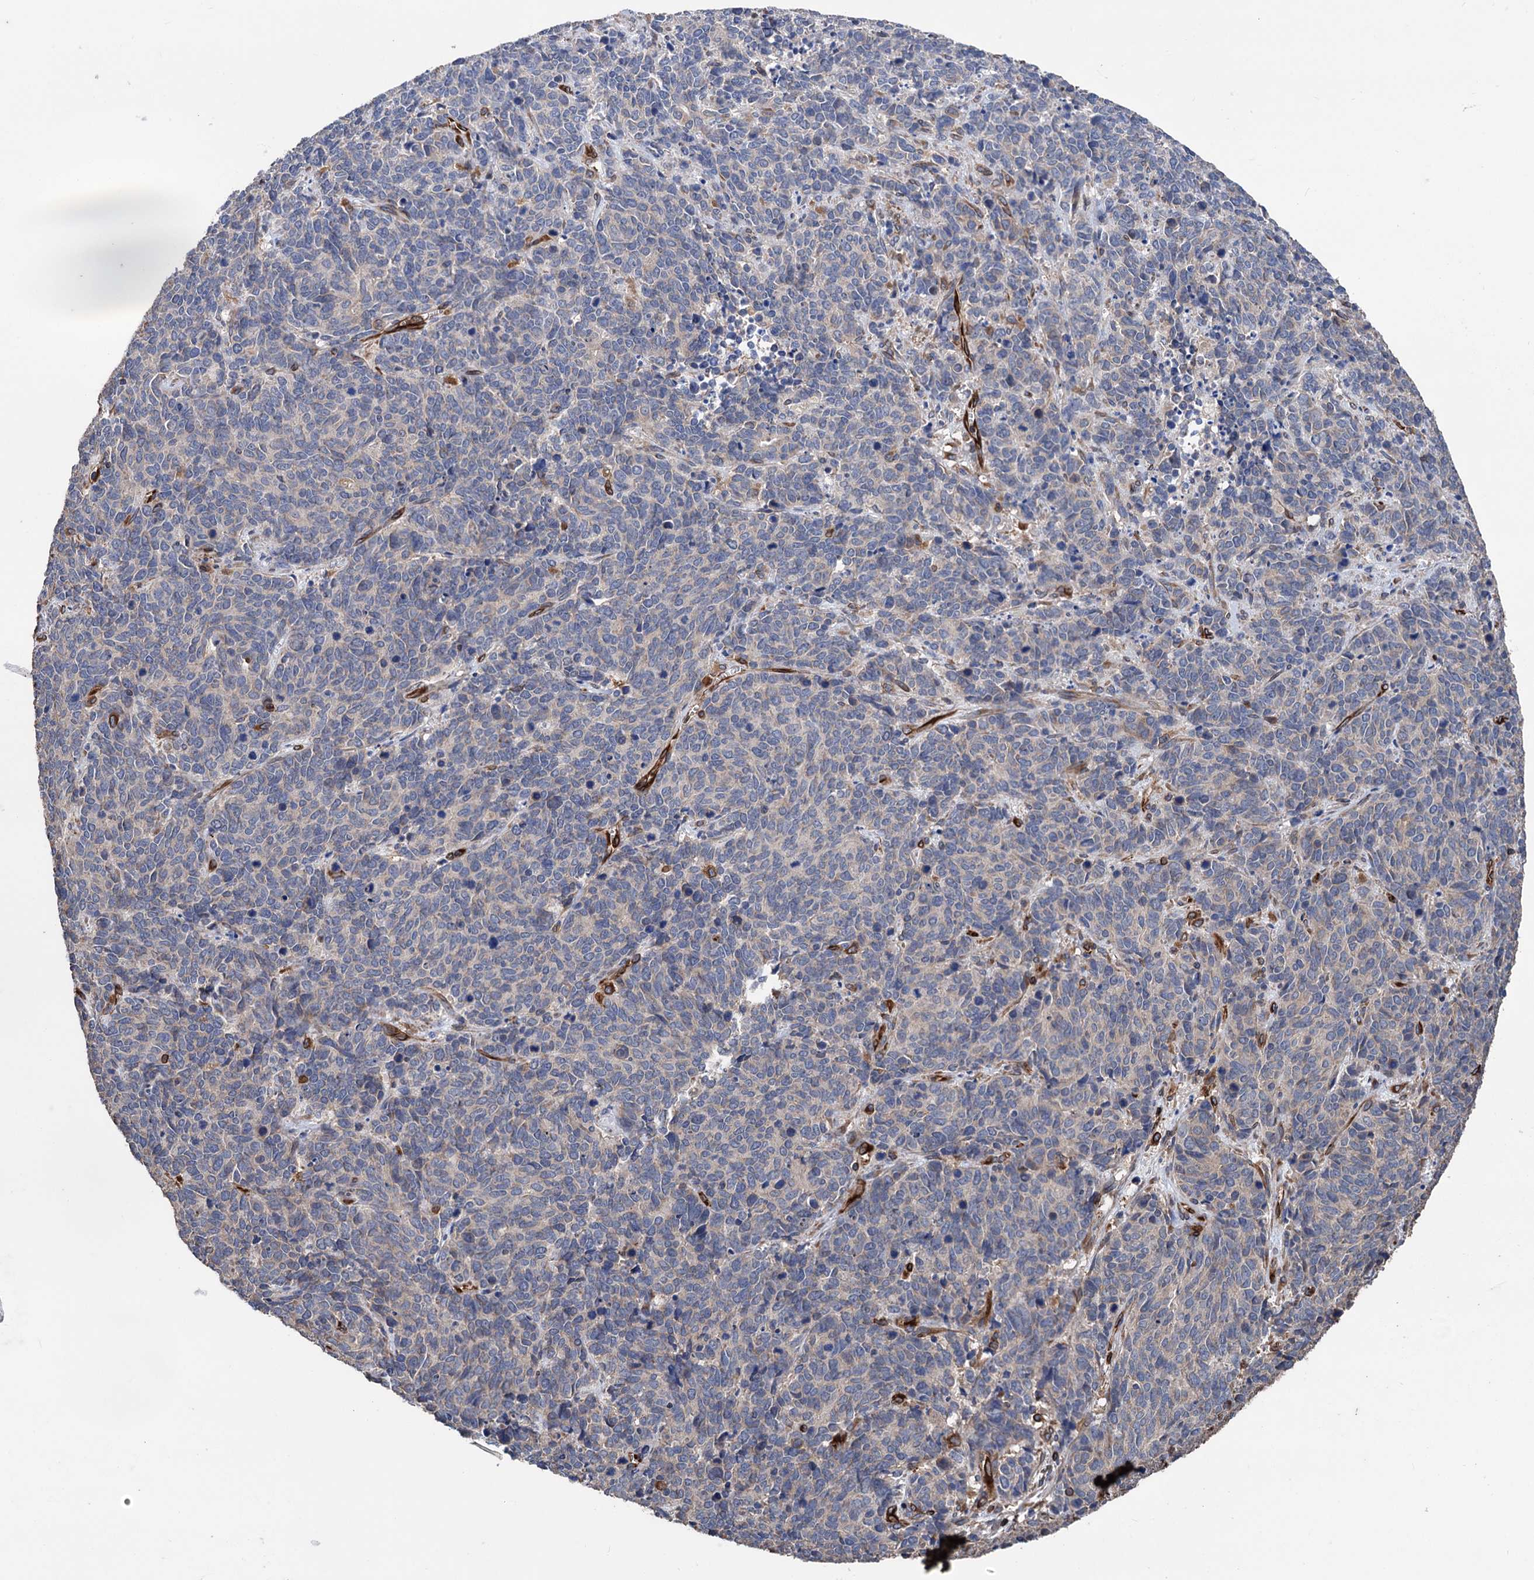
{"staining": {"intensity": "negative", "quantity": "none", "location": "none"}, "tissue": "cervical cancer", "cell_type": "Tumor cells", "image_type": "cancer", "snomed": [{"axis": "morphology", "description": "Squamous cell carcinoma, NOS"}, {"axis": "topography", "description": "Cervix"}], "caption": "Immunohistochemistry (IHC) micrograph of neoplastic tissue: cervical squamous cell carcinoma stained with DAB (3,3'-diaminobenzidine) exhibits no significant protein positivity in tumor cells.", "gene": "STING1", "patient": {"sex": "female", "age": 60}}